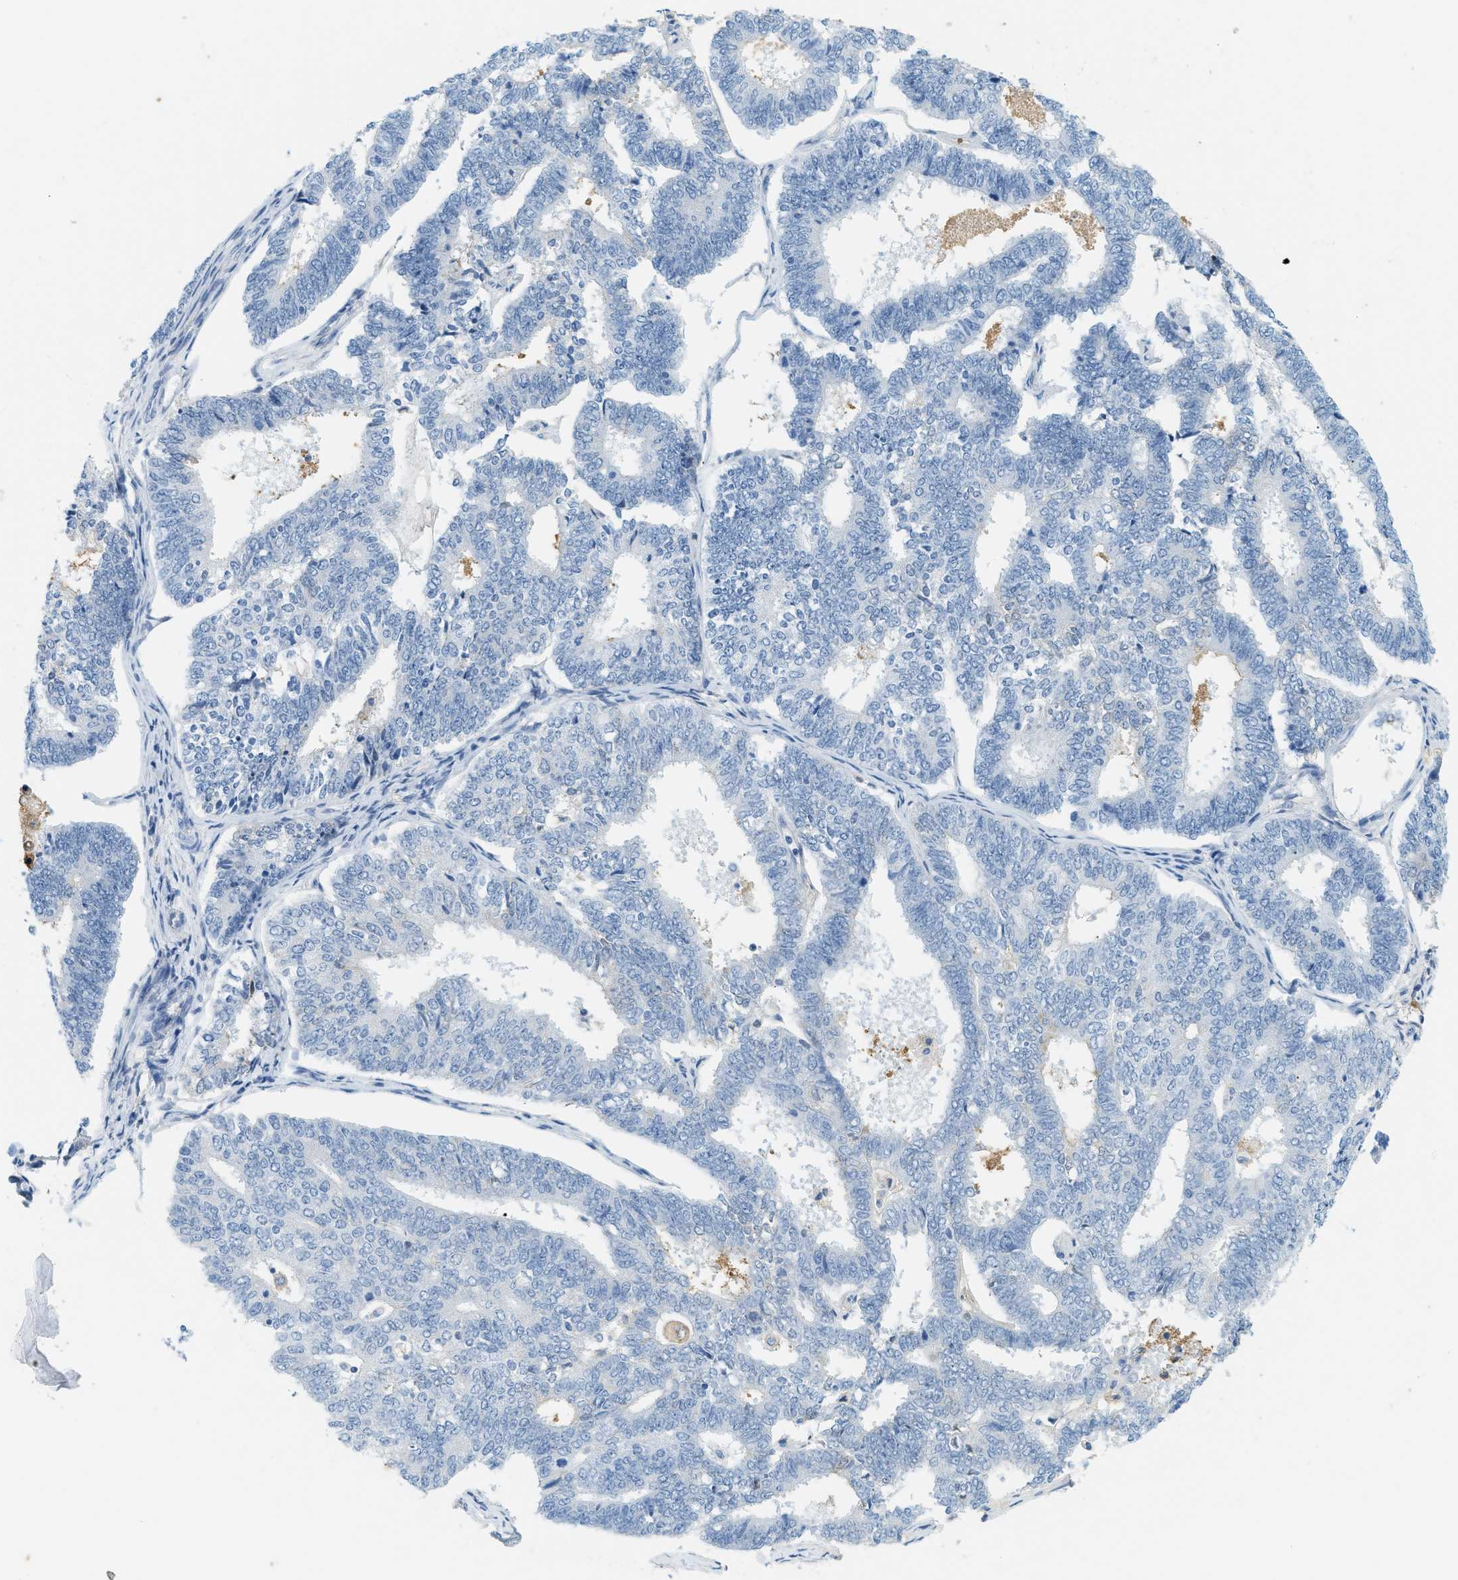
{"staining": {"intensity": "negative", "quantity": "none", "location": "none"}, "tissue": "endometrial cancer", "cell_type": "Tumor cells", "image_type": "cancer", "snomed": [{"axis": "morphology", "description": "Adenocarcinoma, NOS"}, {"axis": "topography", "description": "Endometrium"}], "caption": "IHC photomicrograph of neoplastic tissue: human endometrial cancer stained with DAB (3,3'-diaminobenzidine) shows no significant protein positivity in tumor cells.", "gene": "LCN2", "patient": {"sex": "female", "age": 70}}